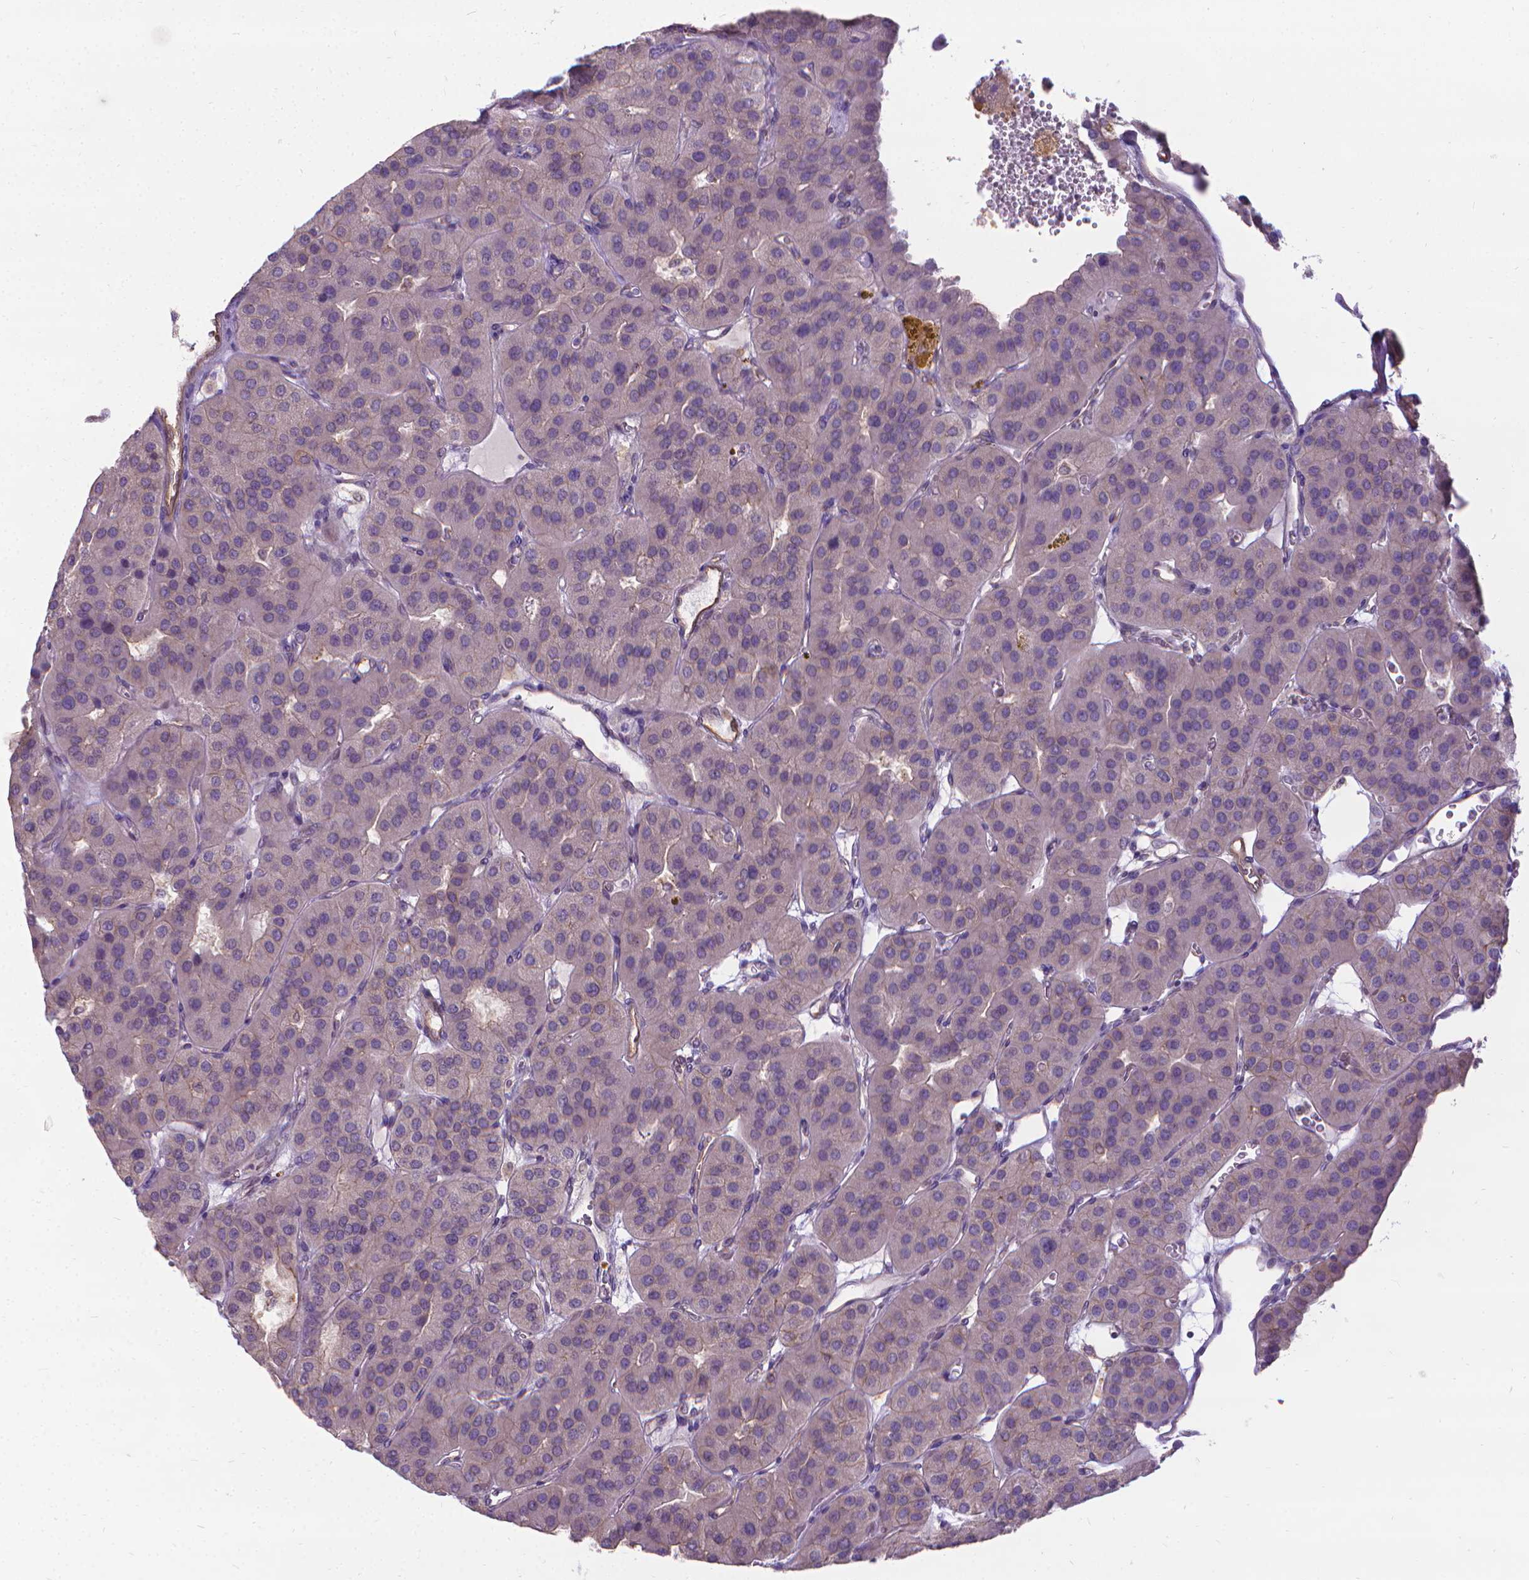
{"staining": {"intensity": "negative", "quantity": "none", "location": "none"}, "tissue": "parathyroid gland", "cell_type": "Glandular cells", "image_type": "normal", "snomed": [{"axis": "morphology", "description": "Normal tissue, NOS"}, {"axis": "morphology", "description": "Adenoma, NOS"}, {"axis": "topography", "description": "Parathyroid gland"}], "caption": "High magnification brightfield microscopy of benign parathyroid gland stained with DAB (brown) and counterstained with hematoxylin (blue): glandular cells show no significant staining.", "gene": "CFAP299", "patient": {"sex": "female", "age": 86}}